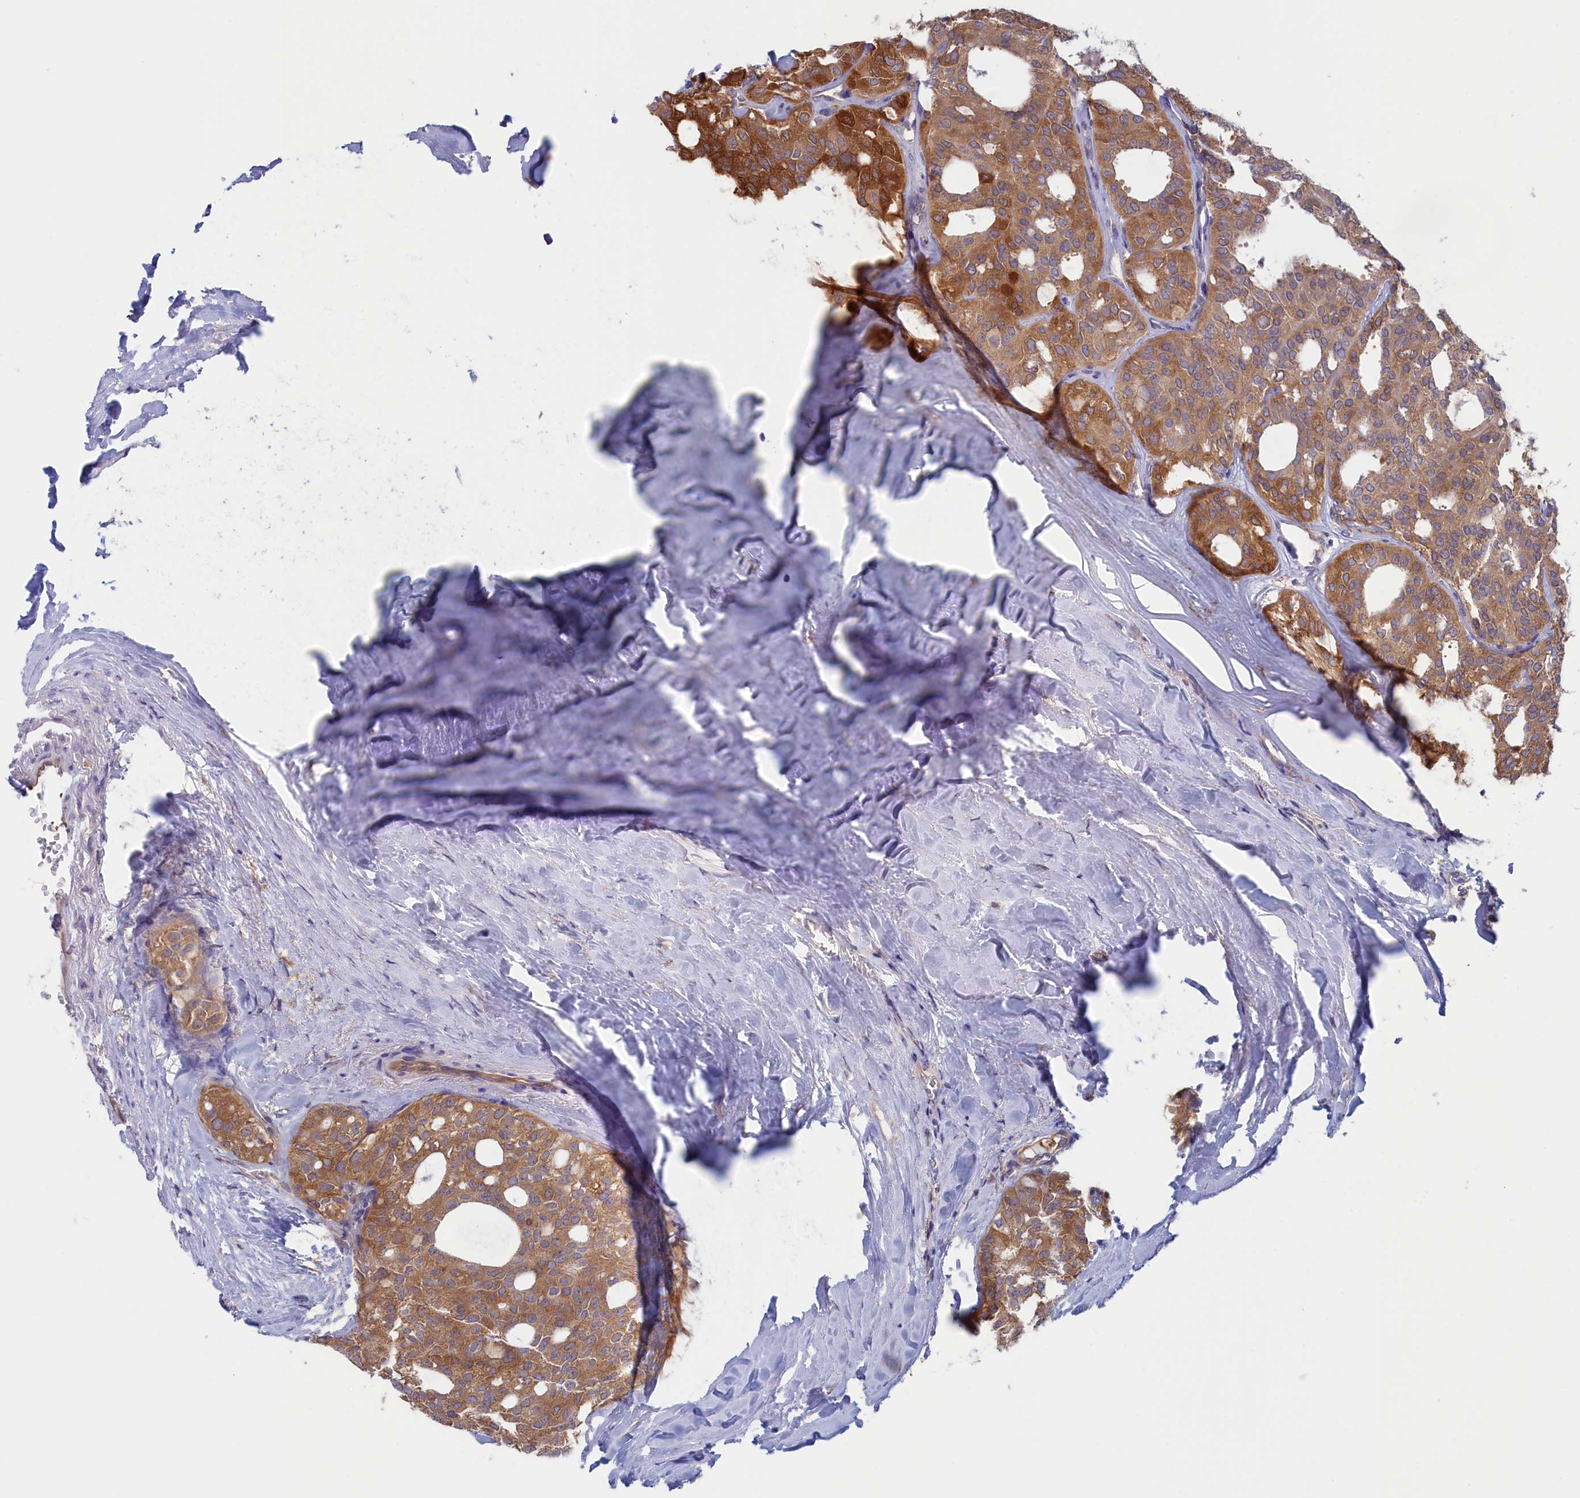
{"staining": {"intensity": "moderate", "quantity": ">75%", "location": "cytoplasmic/membranous"}, "tissue": "thyroid cancer", "cell_type": "Tumor cells", "image_type": "cancer", "snomed": [{"axis": "morphology", "description": "Follicular adenoma carcinoma, NOS"}, {"axis": "topography", "description": "Thyroid gland"}], "caption": "A photomicrograph of human thyroid follicular adenoma carcinoma stained for a protein shows moderate cytoplasmic/membranous brown staining in tumor cells.", "gene": "SYNDIG1L", "patient": {"sex": "male", "age": 75}}